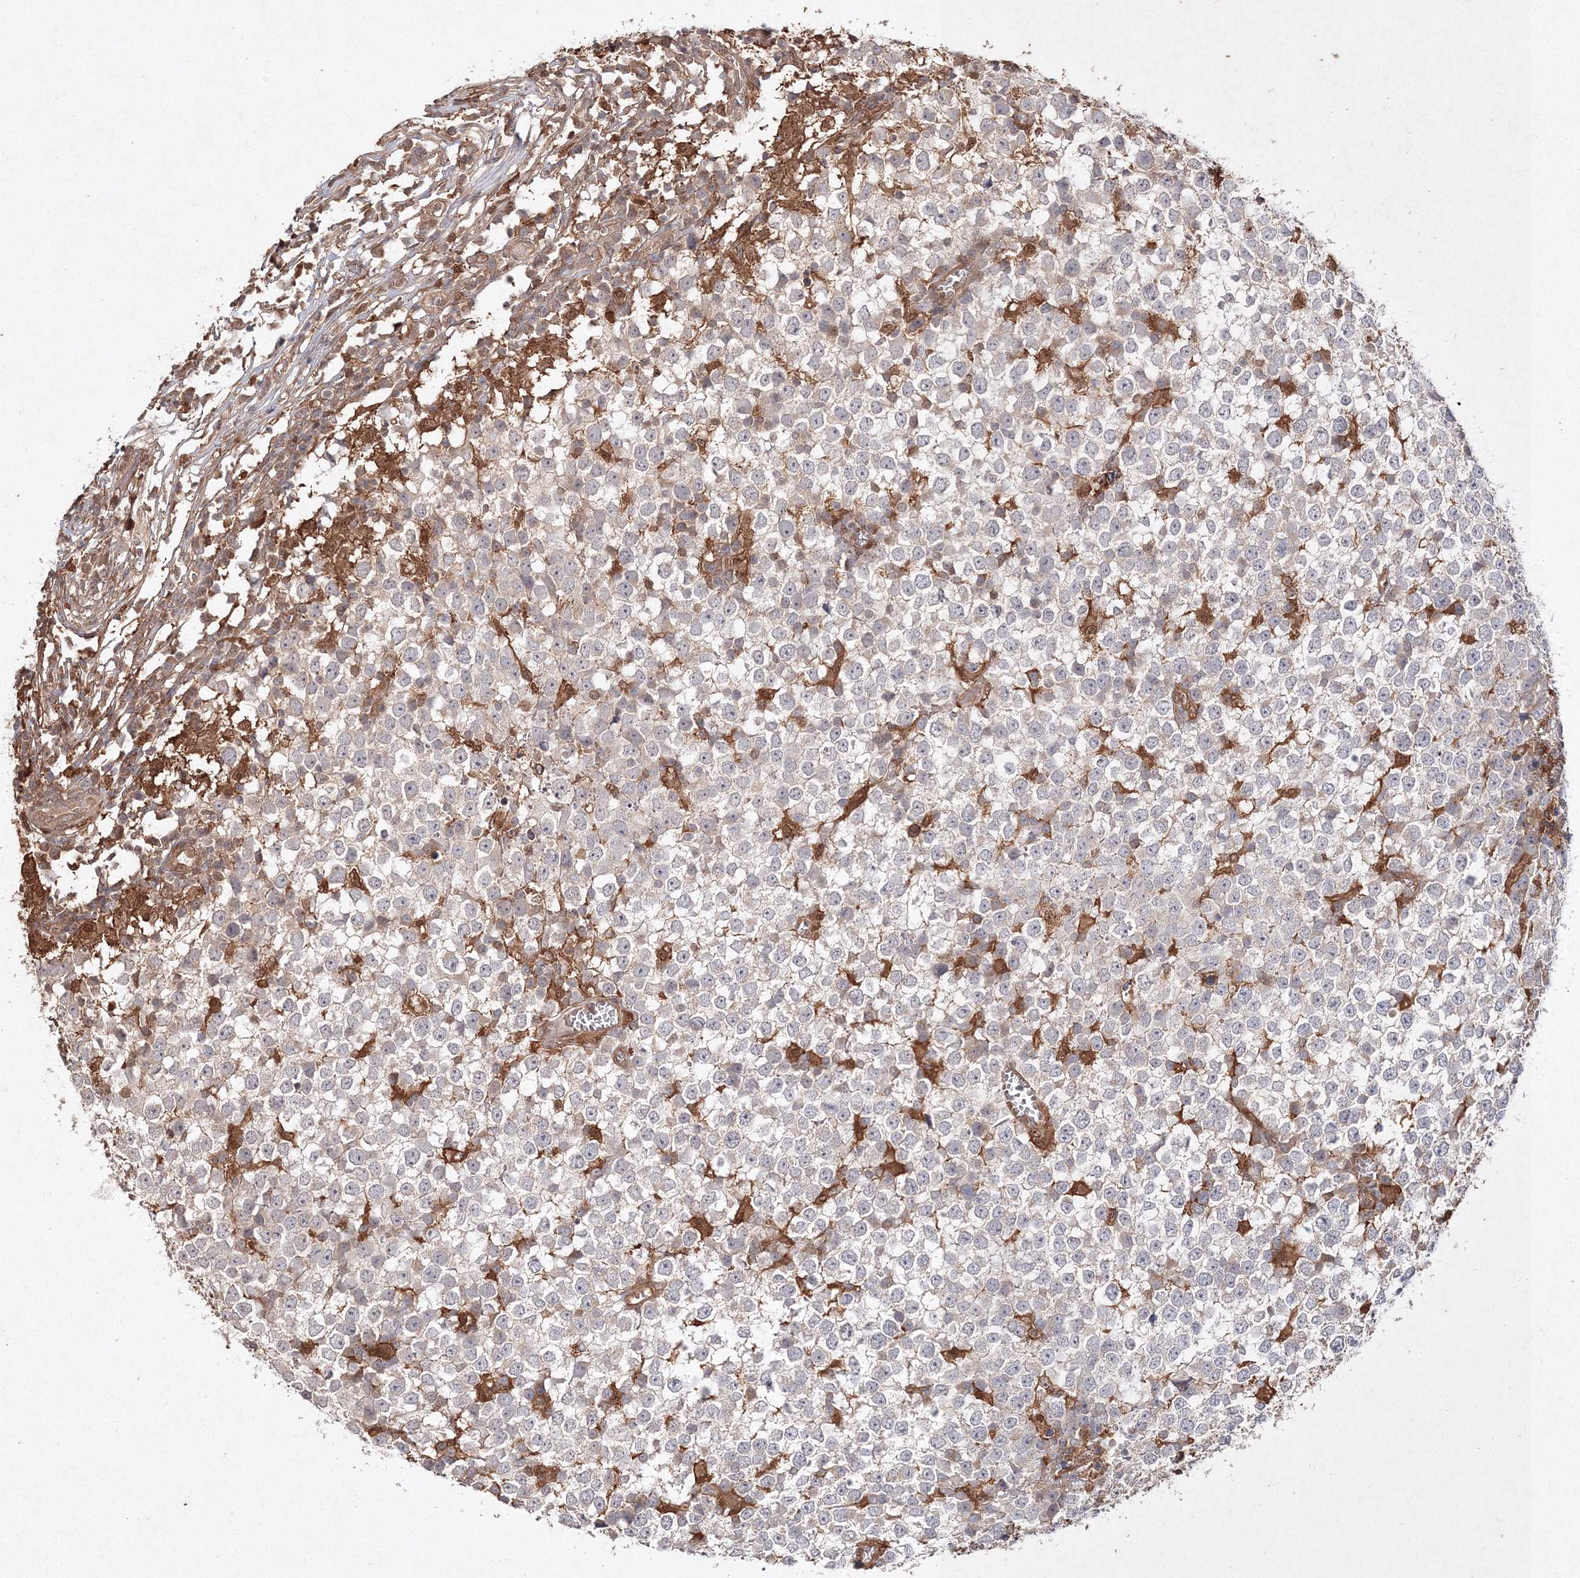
{"staining": {"intensity": "negative", "quantity": "none", "location": "none"}, "tissue": "testis cancer", "cell_type": "Tumor cells", "image_type": "cancer", "snomed": [{"axis": "morphology", "description": "Seminoma, NOS"}, {"axis": "topography", "description": "Testis"}], "caption": "Tumor cells are negative for brown protein staining in seminoma (testis). (DAB immunohistochemistry (IHC) with hematoxylin counter stain).", "gene": "S100A11", "patient": {"sex": "male", "age": 65}}